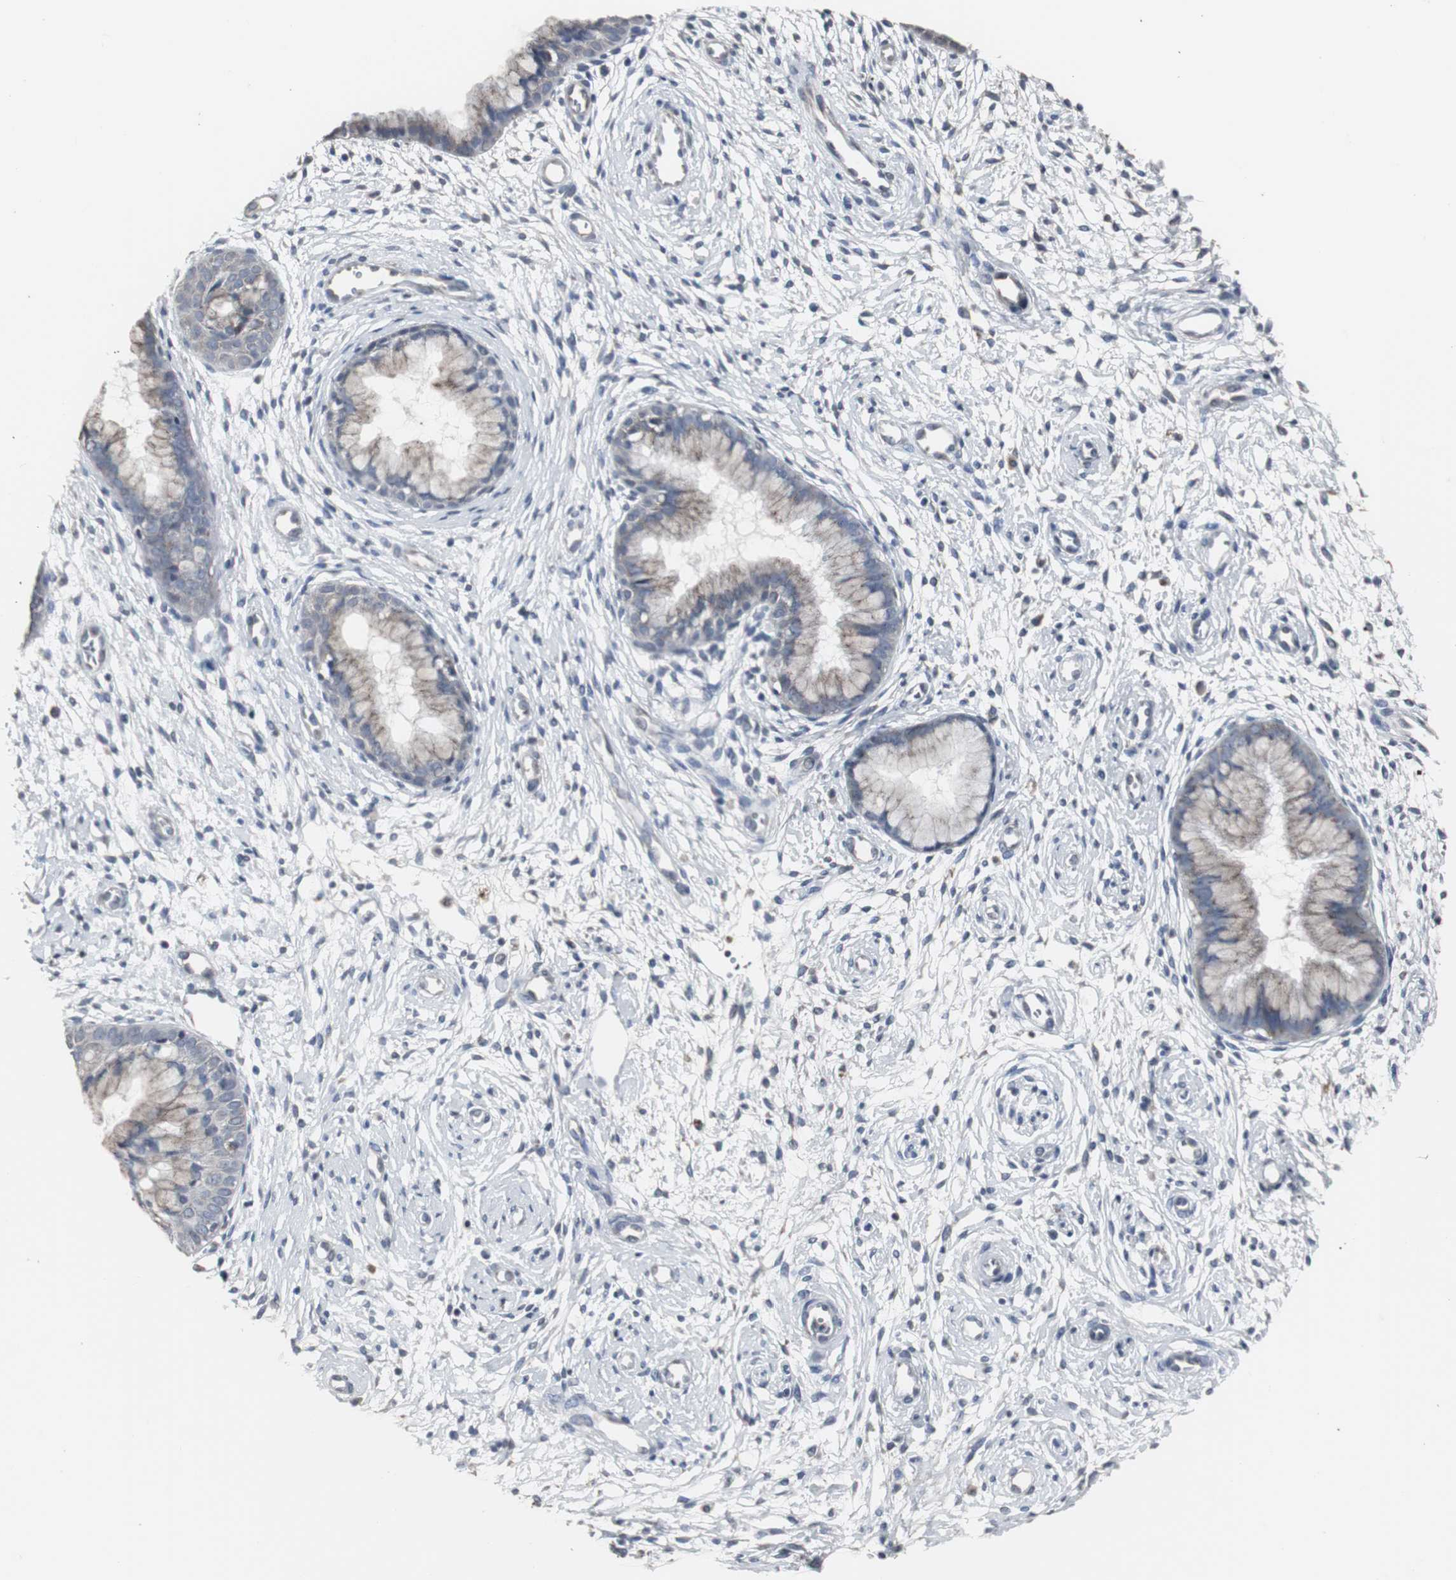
{"staining": {"intensity": "weak", "quantity": ">75%", "location": "cytoplasmic/membranous"}, "tissue": "cervix", "cell_type": "Glandular cells", "image_type": "normal", "snomed": [{"axis": "morphology", "description": "Normal tissue, NOS"}, {"axis": "topography", "description": "Cervix"}], "caption": "Immunohistochemistry (IHC) (DAB (3,3'-diaminobenzidine)) staining of normal cervix reveals weak cytoplasmic/membranous protein expression in approximately >75% of glandular cells.", "gene": "ACAA1", "patient": {"sex": "female", "age": 39}}